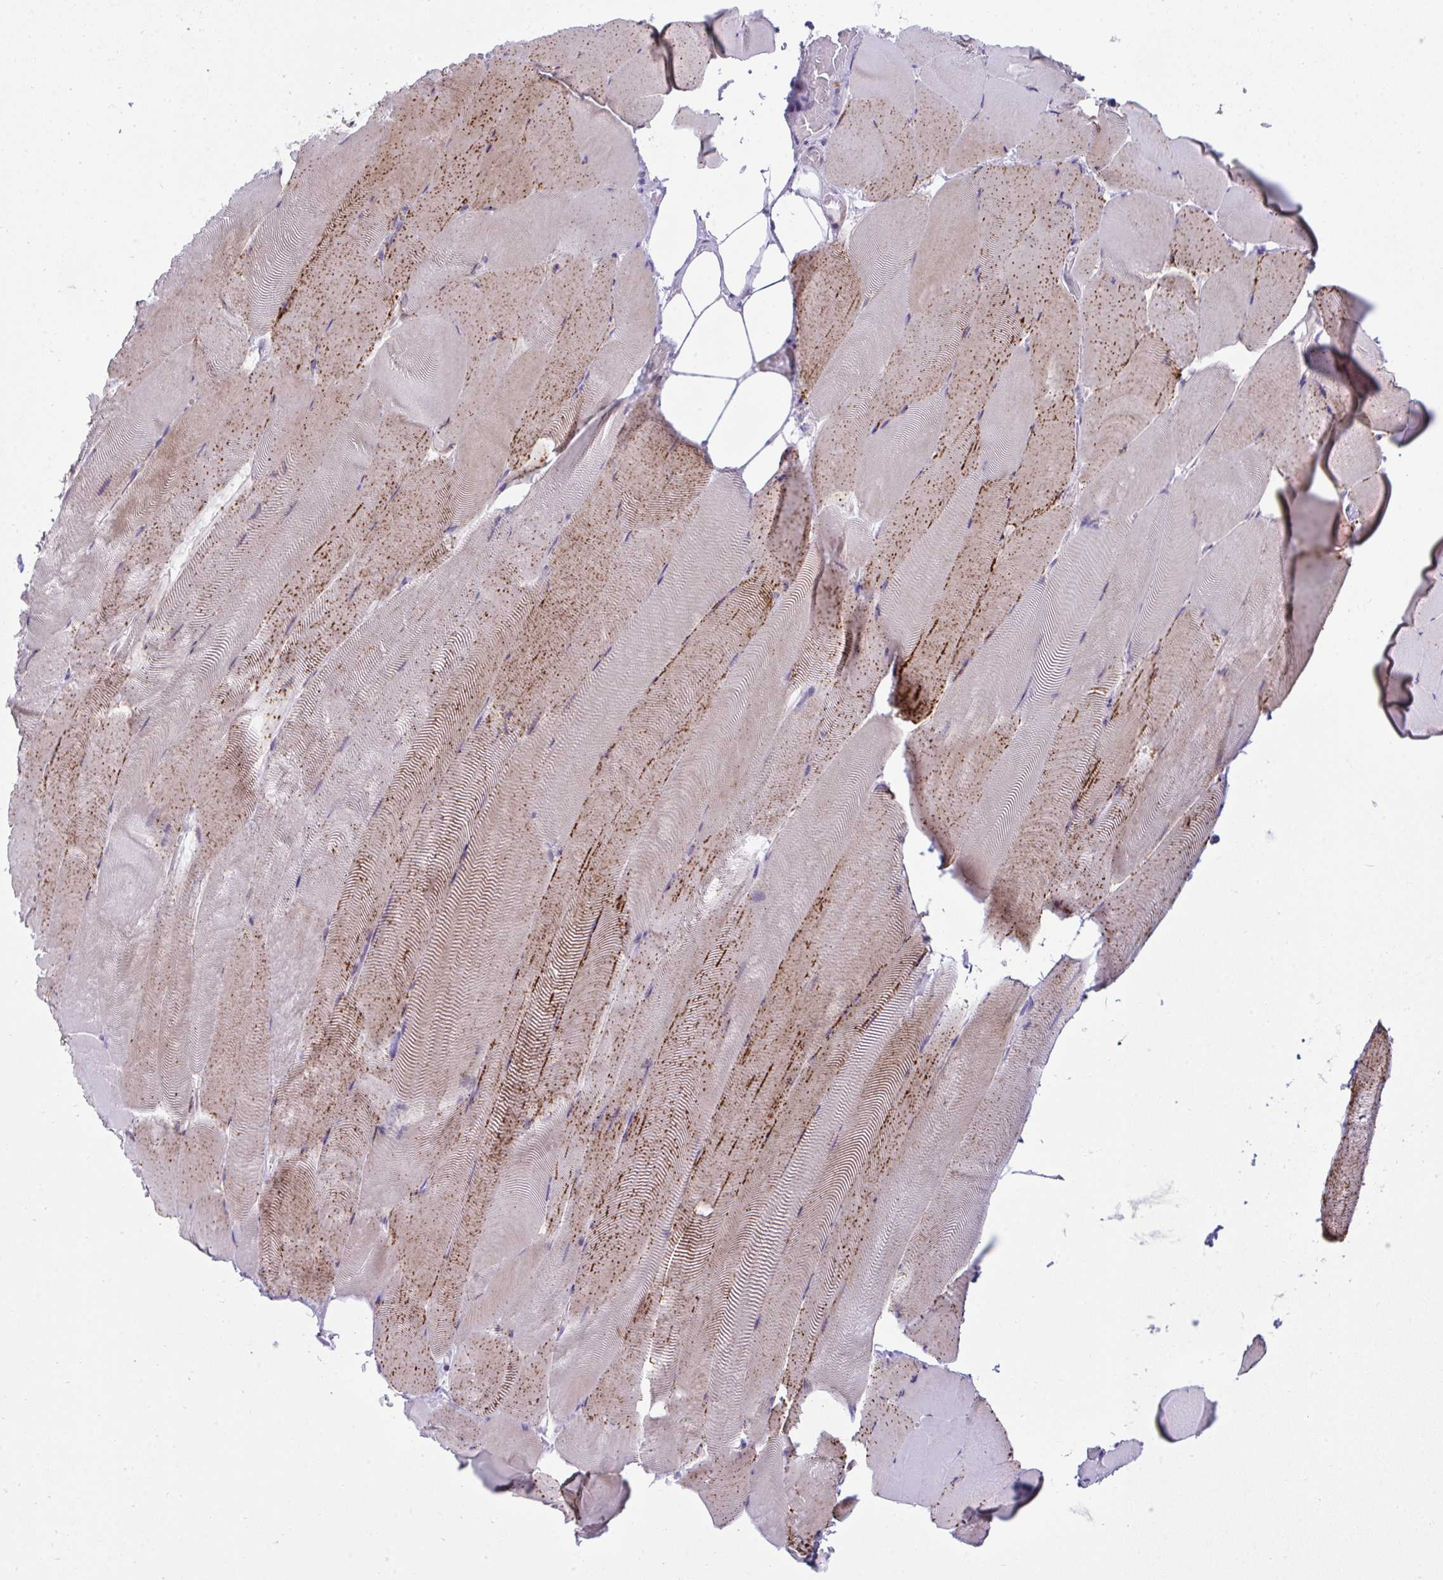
{"staining": {"intensity": "moderate", "quantity": "25%-75%", "location": "cytoplasmic/membranous"}, "tissue": "skeletal muscle", "cell_type": "Myocytes", "image_type": "normal", "snomed": [{"axis": "morphology", "description": "Normal tissue, NOS"}, {"axis": "topography", "description": "Skeletal muscle"}], "caption": "Immunohistochemical staining of benign human skeletal muscle displays 25%-75% levels of moderate cytoplasmic/membranous protein staining in approximately 25%-75% of myocytes. (DAB (3,3'-diaminobenzidine) IHC, brown staining for protein, blue staining for nuclei).", "gene": "RANBP2", "patient": {"sex": "female", "age": 64}}